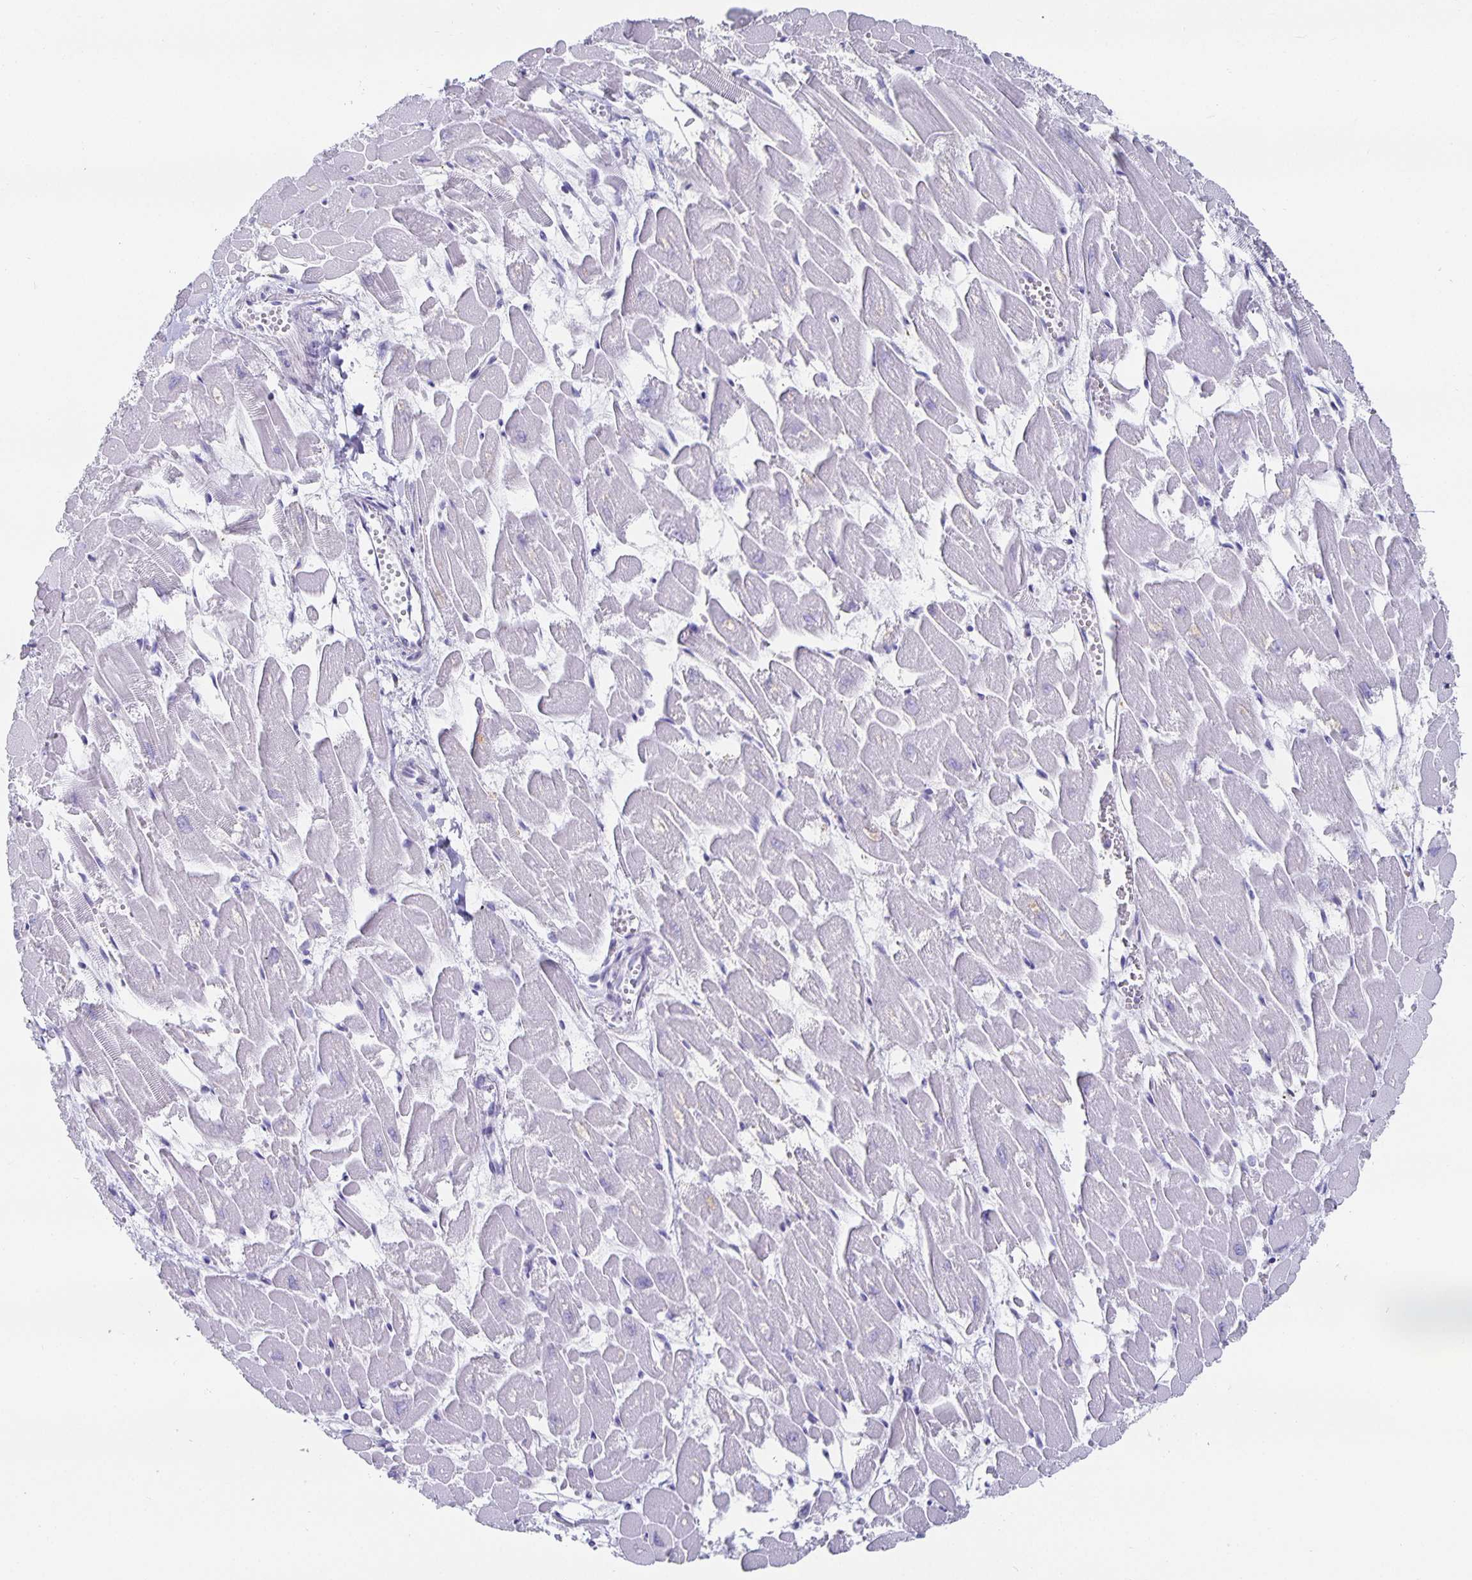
{"staining": {"intensity": "negative", "quantity": "none", "location": "none"}, "tissue": "heart muscle", "cell_type": "Cardiomyocytes", "image_type": "normal", "snomed": [{"axis": "morphology", "description": "Normal tissue, NOS"}, {"axis": "topography", "description": "Heart"}], "caption": "This histopathology image is of benign heart muscle stained with immunohistochemistry (IHC) to label a protein in brown with the nuclei are counter-stained blue. There is no staining in cardiomyocytes.", "gene": "CHGA", "patient": {"sex": "female", "age": 52}}